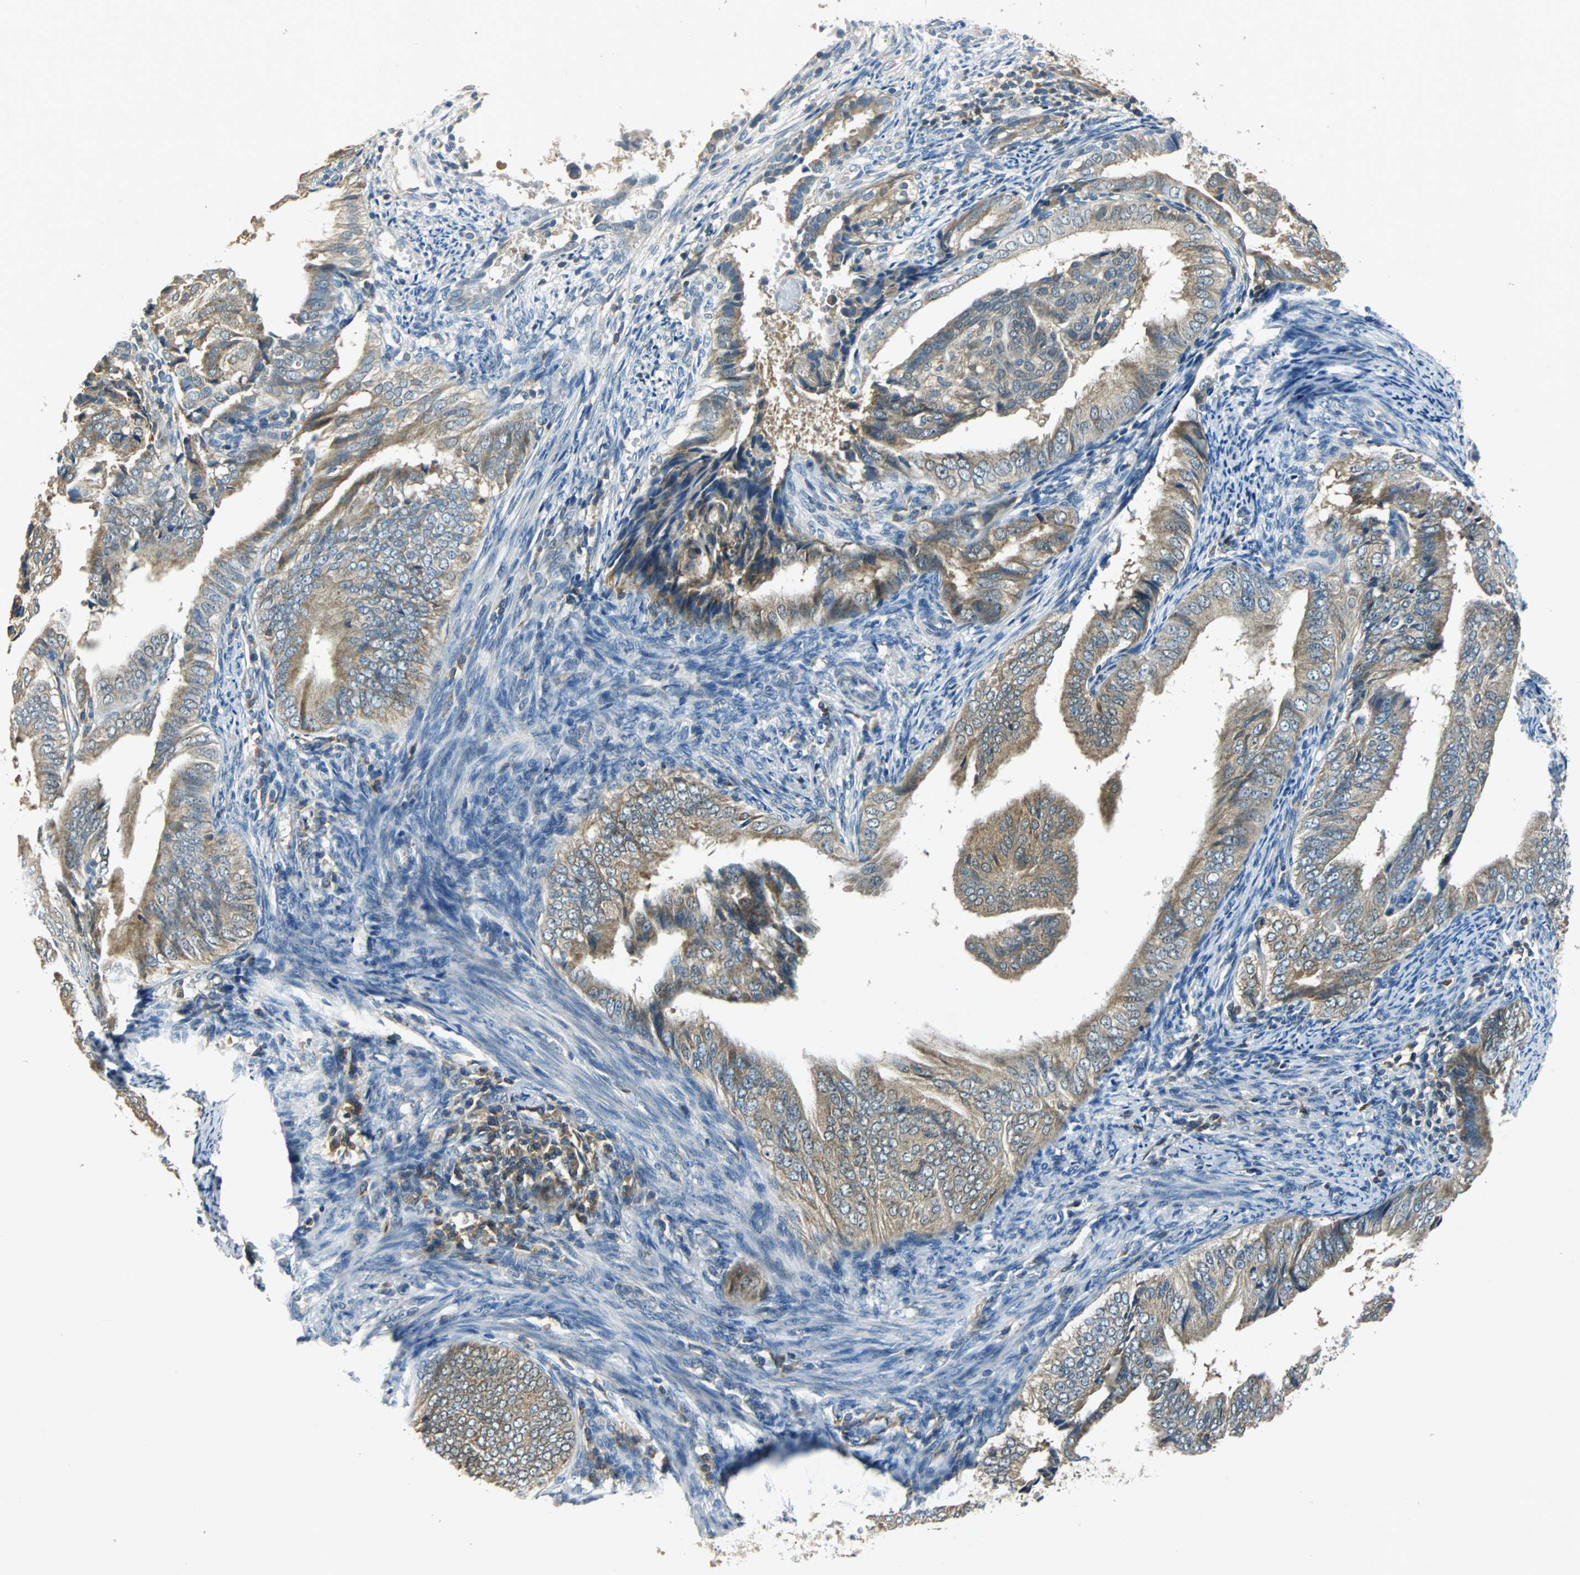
{"staining": {"intensity": "moderate", "quantity": ">75%", "location": "cytoplasmic/membranous"}, "tissue": "endometrial cancer", "cell_type": "Tumor cells", "image_type": "cancer", "snomed": [{"axis": "morphology", "description": "Adenocarcinoma, NOS"}, {"axis": "topography", "description": "Endometrium"}], "caption": "Tumor cells exhibit medium levels of moderate cytoplasmic/membranous expression in about >75% of cells in adenocarcinoma (endometrial). (Brightfield microscopy of DAB IHC at high magnification).", "gene": "CPA3", "patient": {"sex": "female", "age": 58}}